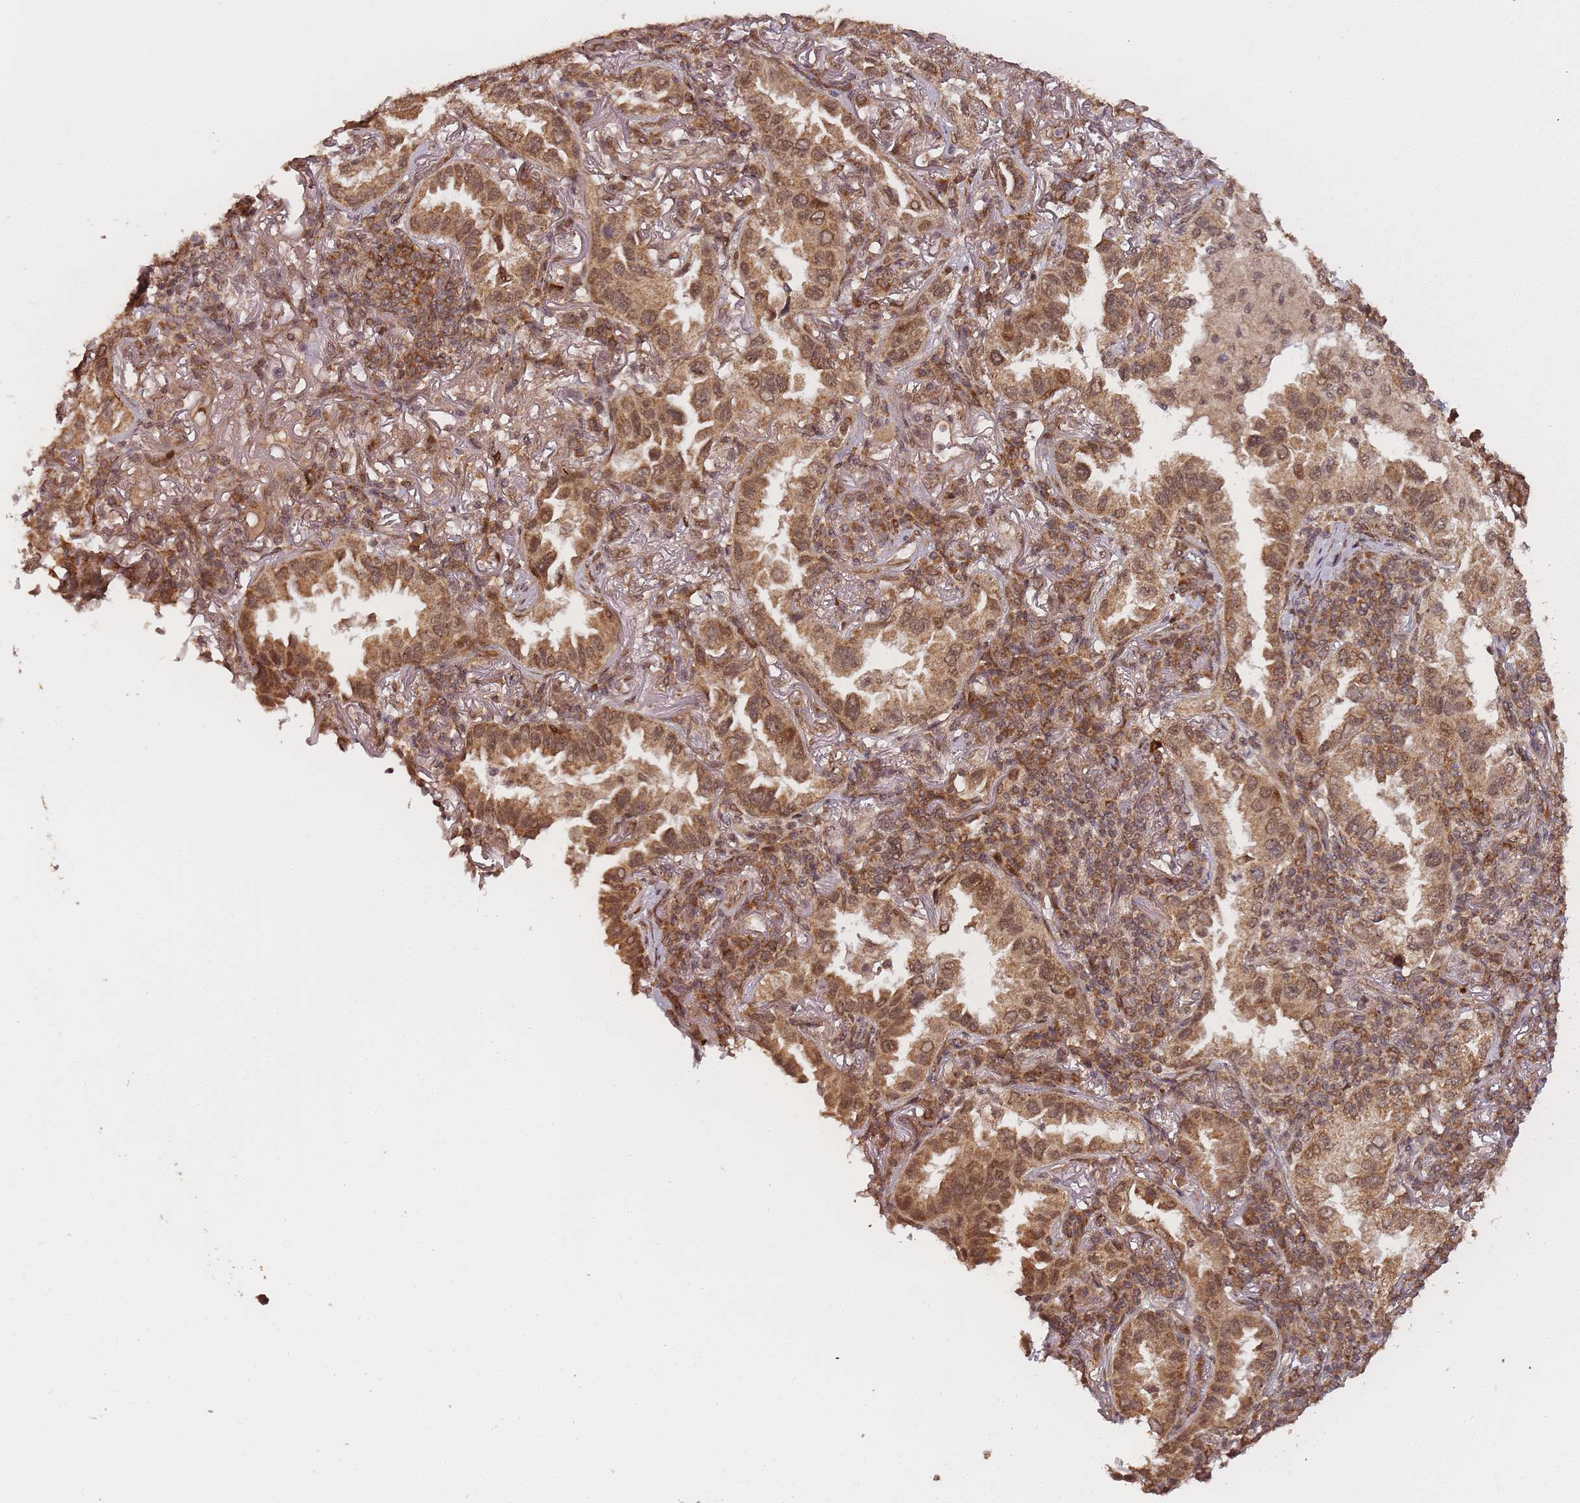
{"staining": {"intensity": "moderate", "quantity": ">75%", "location": "cytoplasmic/membranous,nuclear"}, "tissue": "lung cancer", "cell_type": "Tumor cells", "image_type": "cancer", "snomed": [{"axis": "morphology", "description": "Adenocarcinoma, NOS"}, {"axis": "topography", "description": "Lung"}], "caption": "A medium amount of moderate cytoplasmic/membranous and nuclear expression is identified in approximately >75% of tumor cells in adenocarcinoma (lung) tissue.", "gene": "ZNF497", "patient": {"sex": "female", "age": 69}}